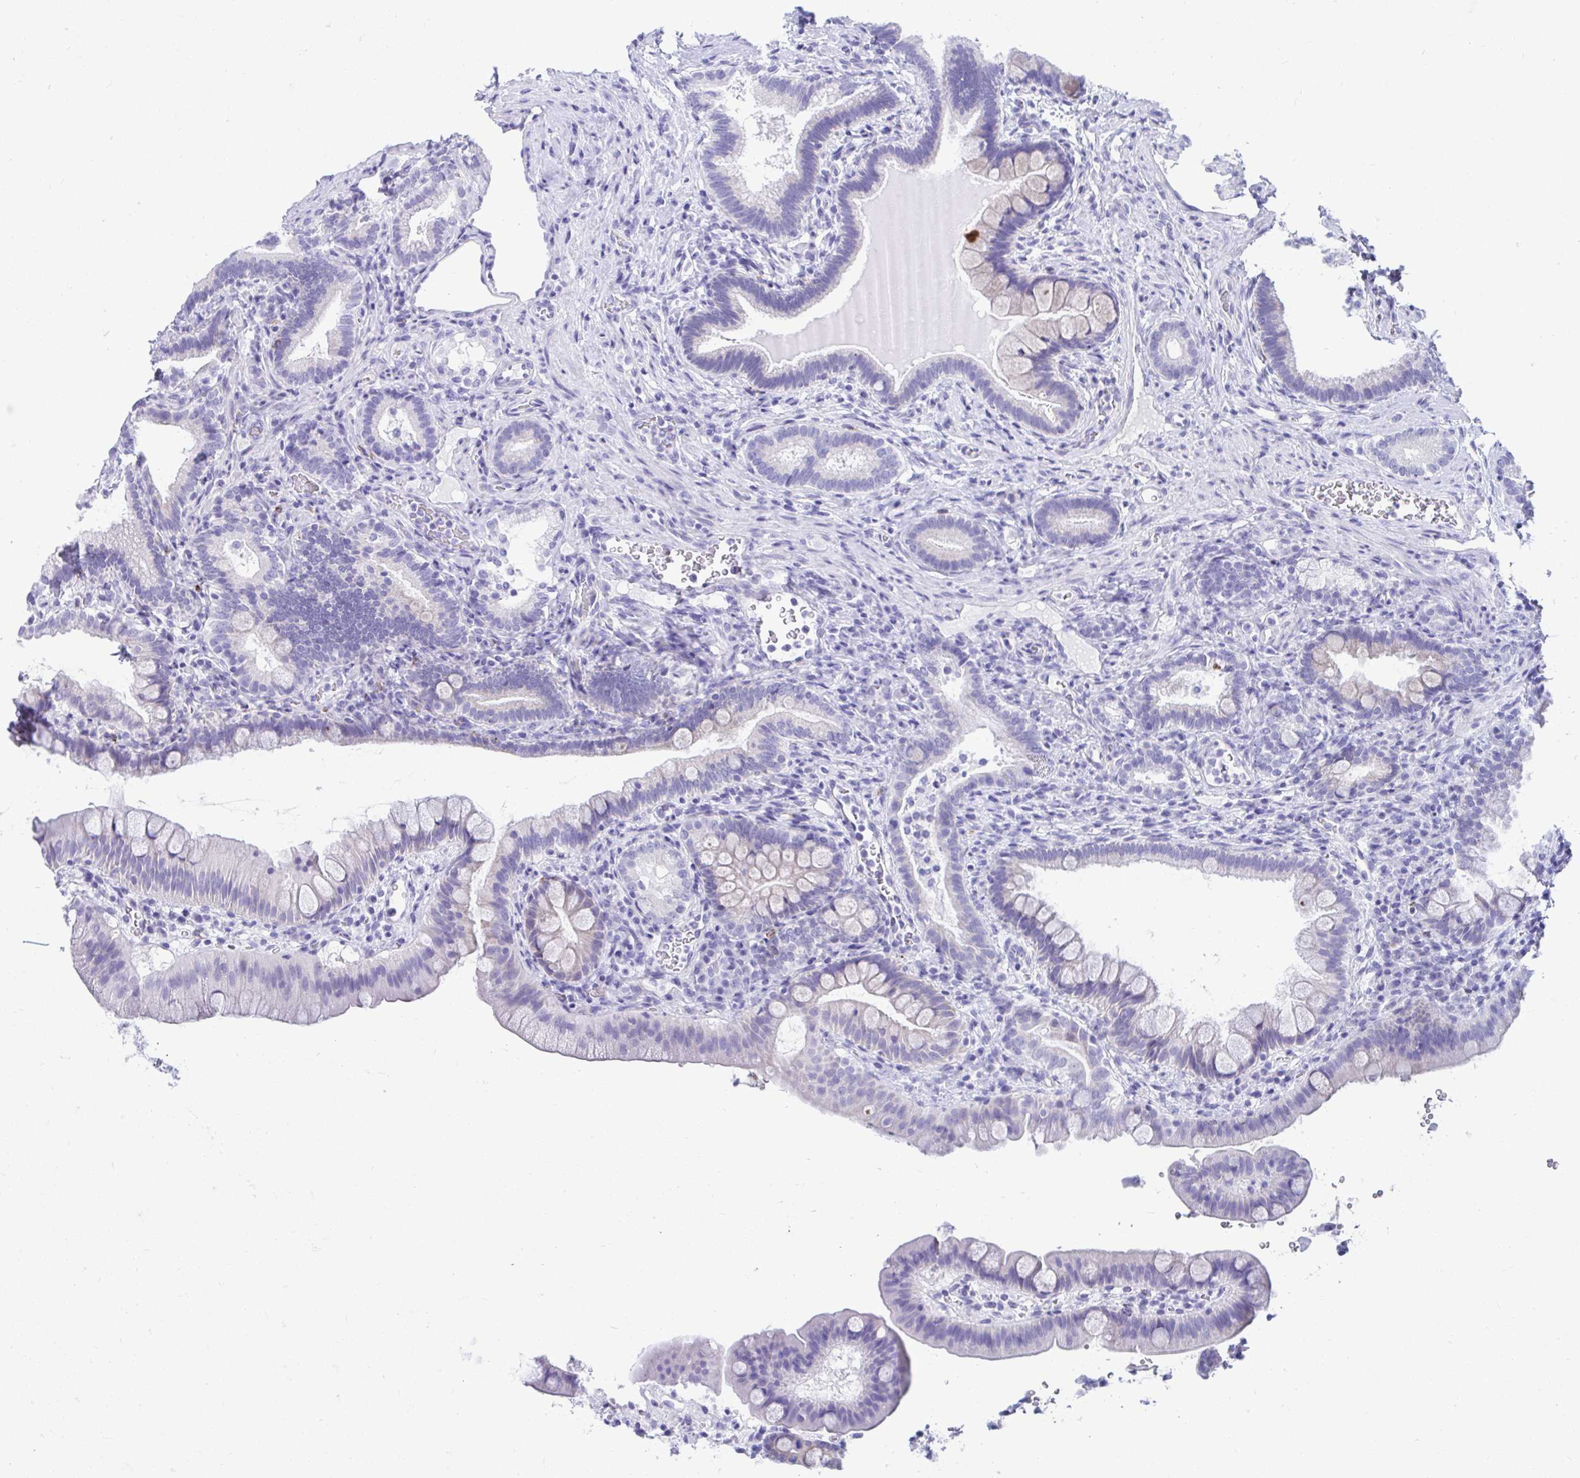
{"staining": {"intensity": "weak", "quantity": "25%-75%", "location": "cytoplasmic/membranous"}, "tissue": "duodenum", "cell_type": "Glandular cells", "image_type": "normal", "snomed": [{"axis": "morphology", "description": "Normal tissue, NOS"}, {"axis": "topography", "description": "Duodenum"}], "caption": "Immunohistochemical staining of benign duodenum exhibits low levels of weak cytoplasmic/membranous expression in about 25%-75% of glandular cells. The protein is shown in brown color, while the nuclei are stained blue.", "gene": "SHISA8", "patient": {"sex": "male", "age": 59}}